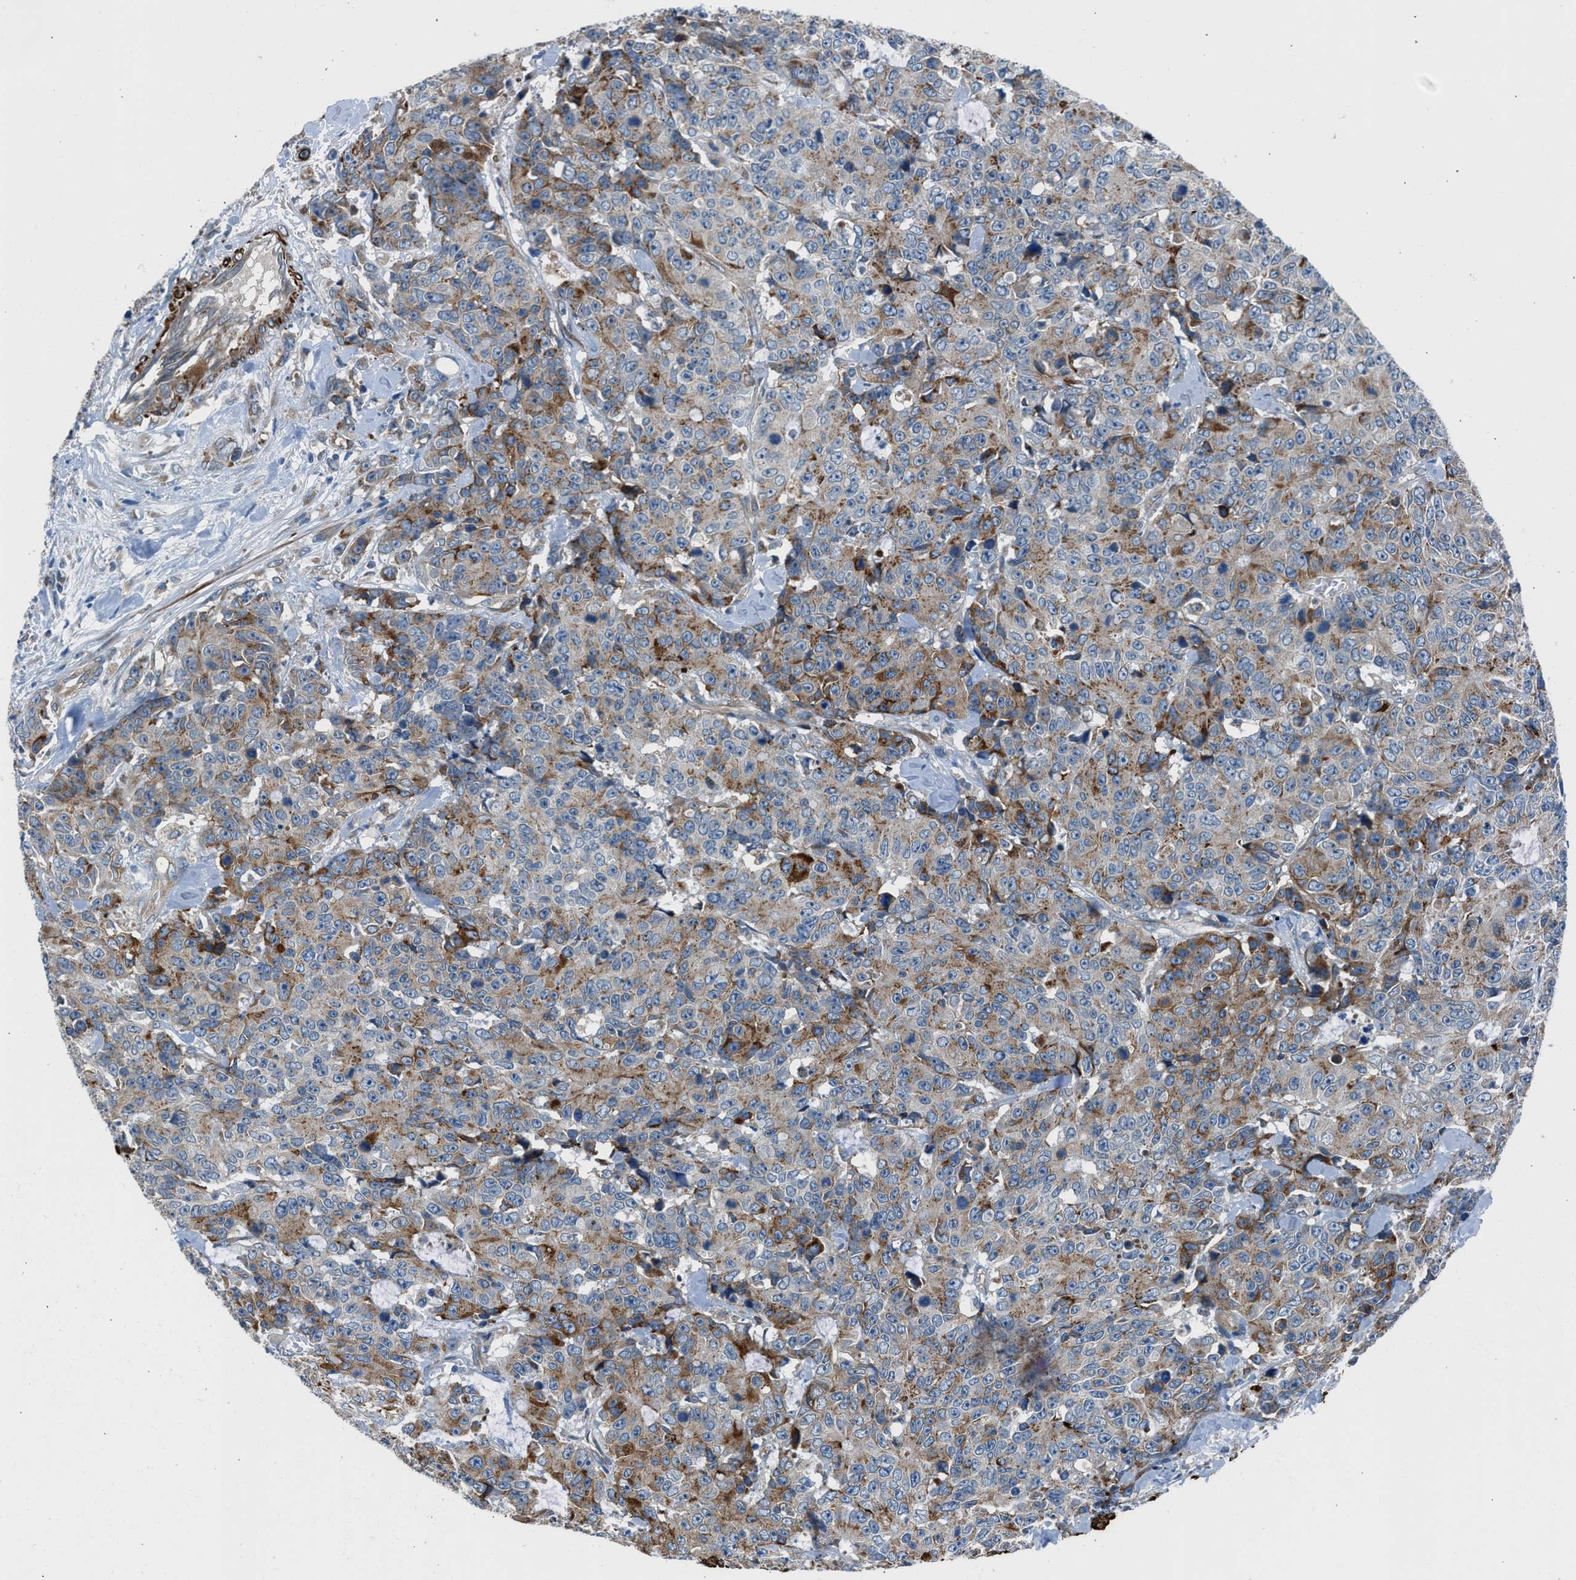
{"staining": {"intensity": "moderate", "quantity": "25%-75%", "location": "cytoplasmic/membranous"}, "tissue": "colorectal cancer", "cell_type": "Tumor cells", "image_type": "cancer", "snomed": [{"axis": "morphology", "description": "Adenocarcinoma, NOS"}, {"axis": "topography", "description": "Colon"}], "caption": "Immunohistochemical staining of human colorectal cancer (adenocarcinoma) demonstrates moderate cytoplasmic/membranous protein positivity in about 25%-75% of tumor cells.", "gene": "LMBR1", "patient": {"sex": "female", "age": 86}}